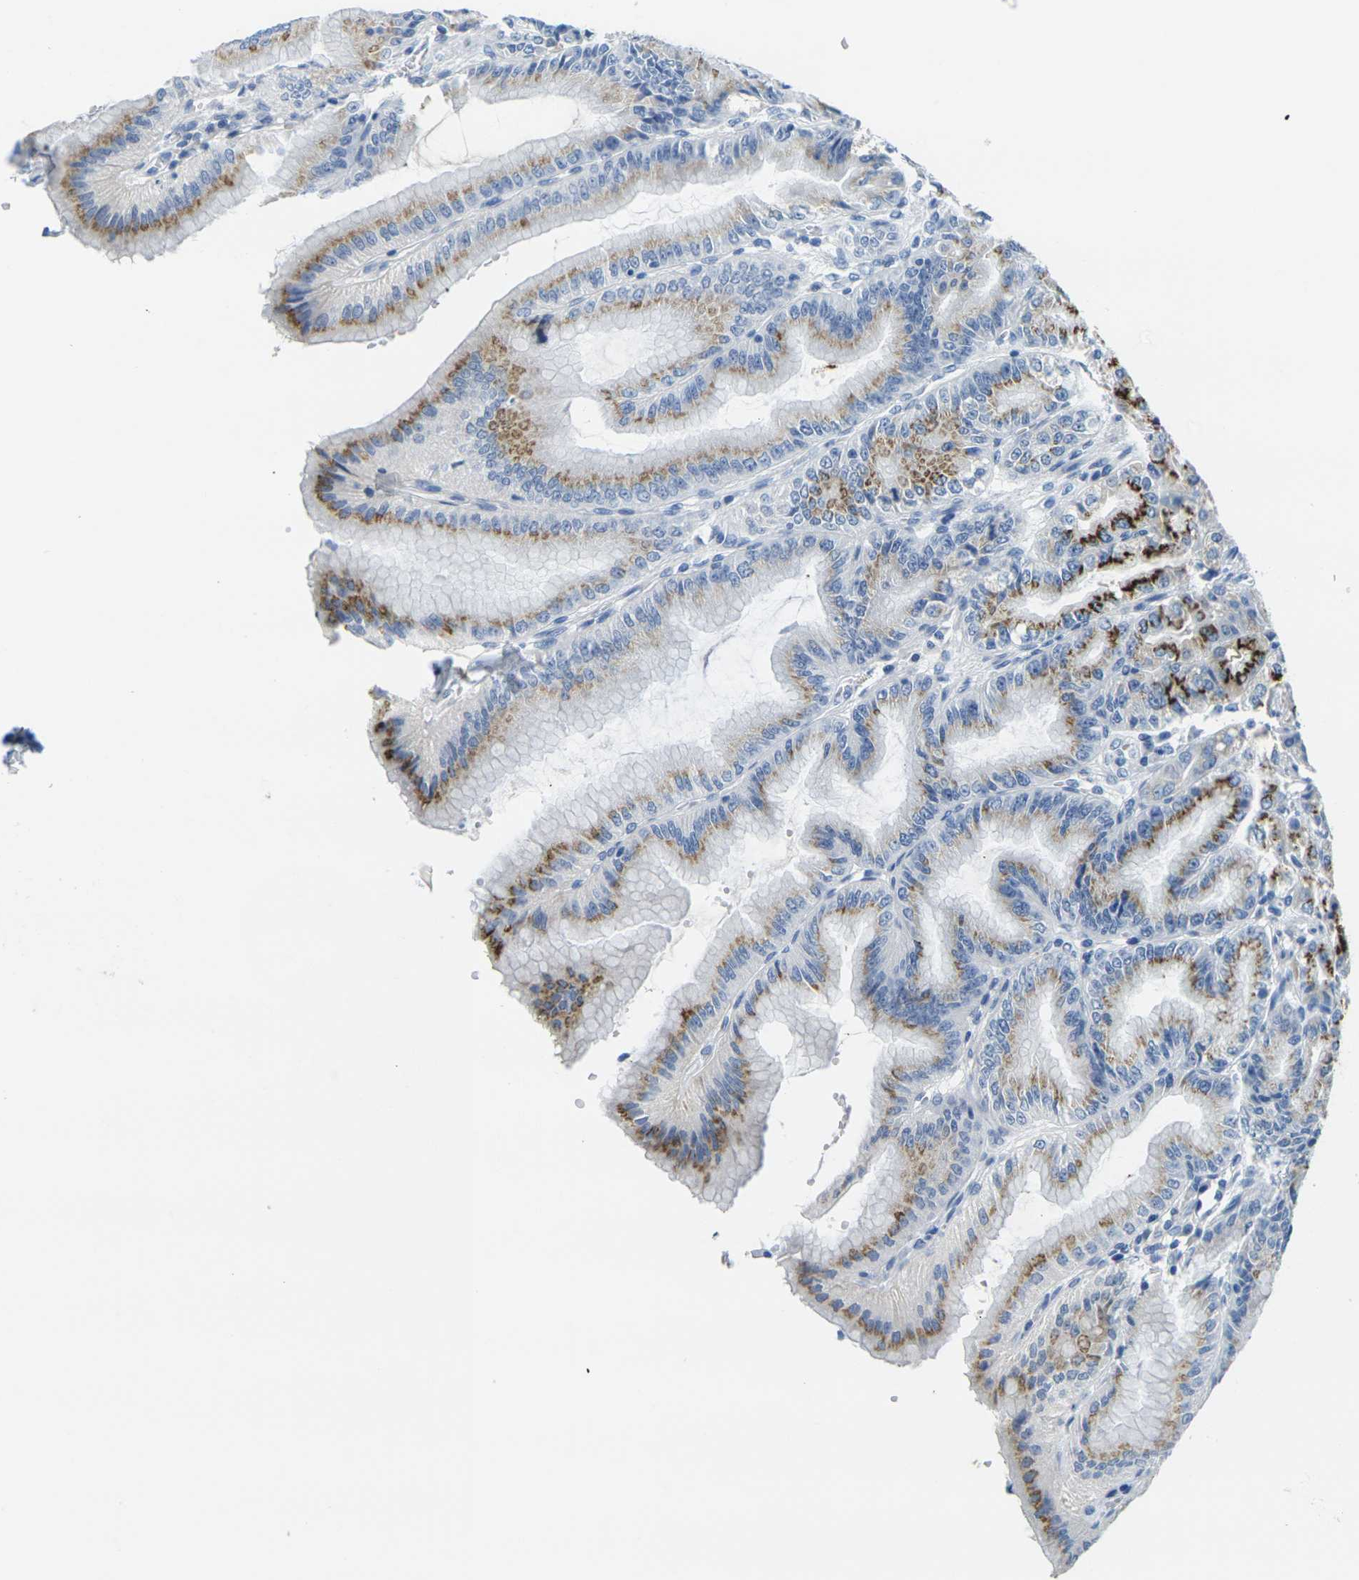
{"staining": {"intensity": "strong", "quantity": "25%-75%", "location": "cytoplasmic/membranous"}, "tissue": "stomach", "cell_type": "Glandular cells", "image_type": "normal", "snomed": [{"axis": "morphology", "description": "Normal tissue, NOS"}, {"axis": "topography", "description": "Stomach, lower"}], "caption": "A high-resolution photomicrograph shows IHC staining of normal stomach, which demonstrates strong cytoplasmic/membranous positivity in about 25%-75% of glandular cells. (brown staining indicates protein expression, while blue staining denotes nuclei).", "gene": "FAM3D", "patient": {"sex": "male", "age": 71}}